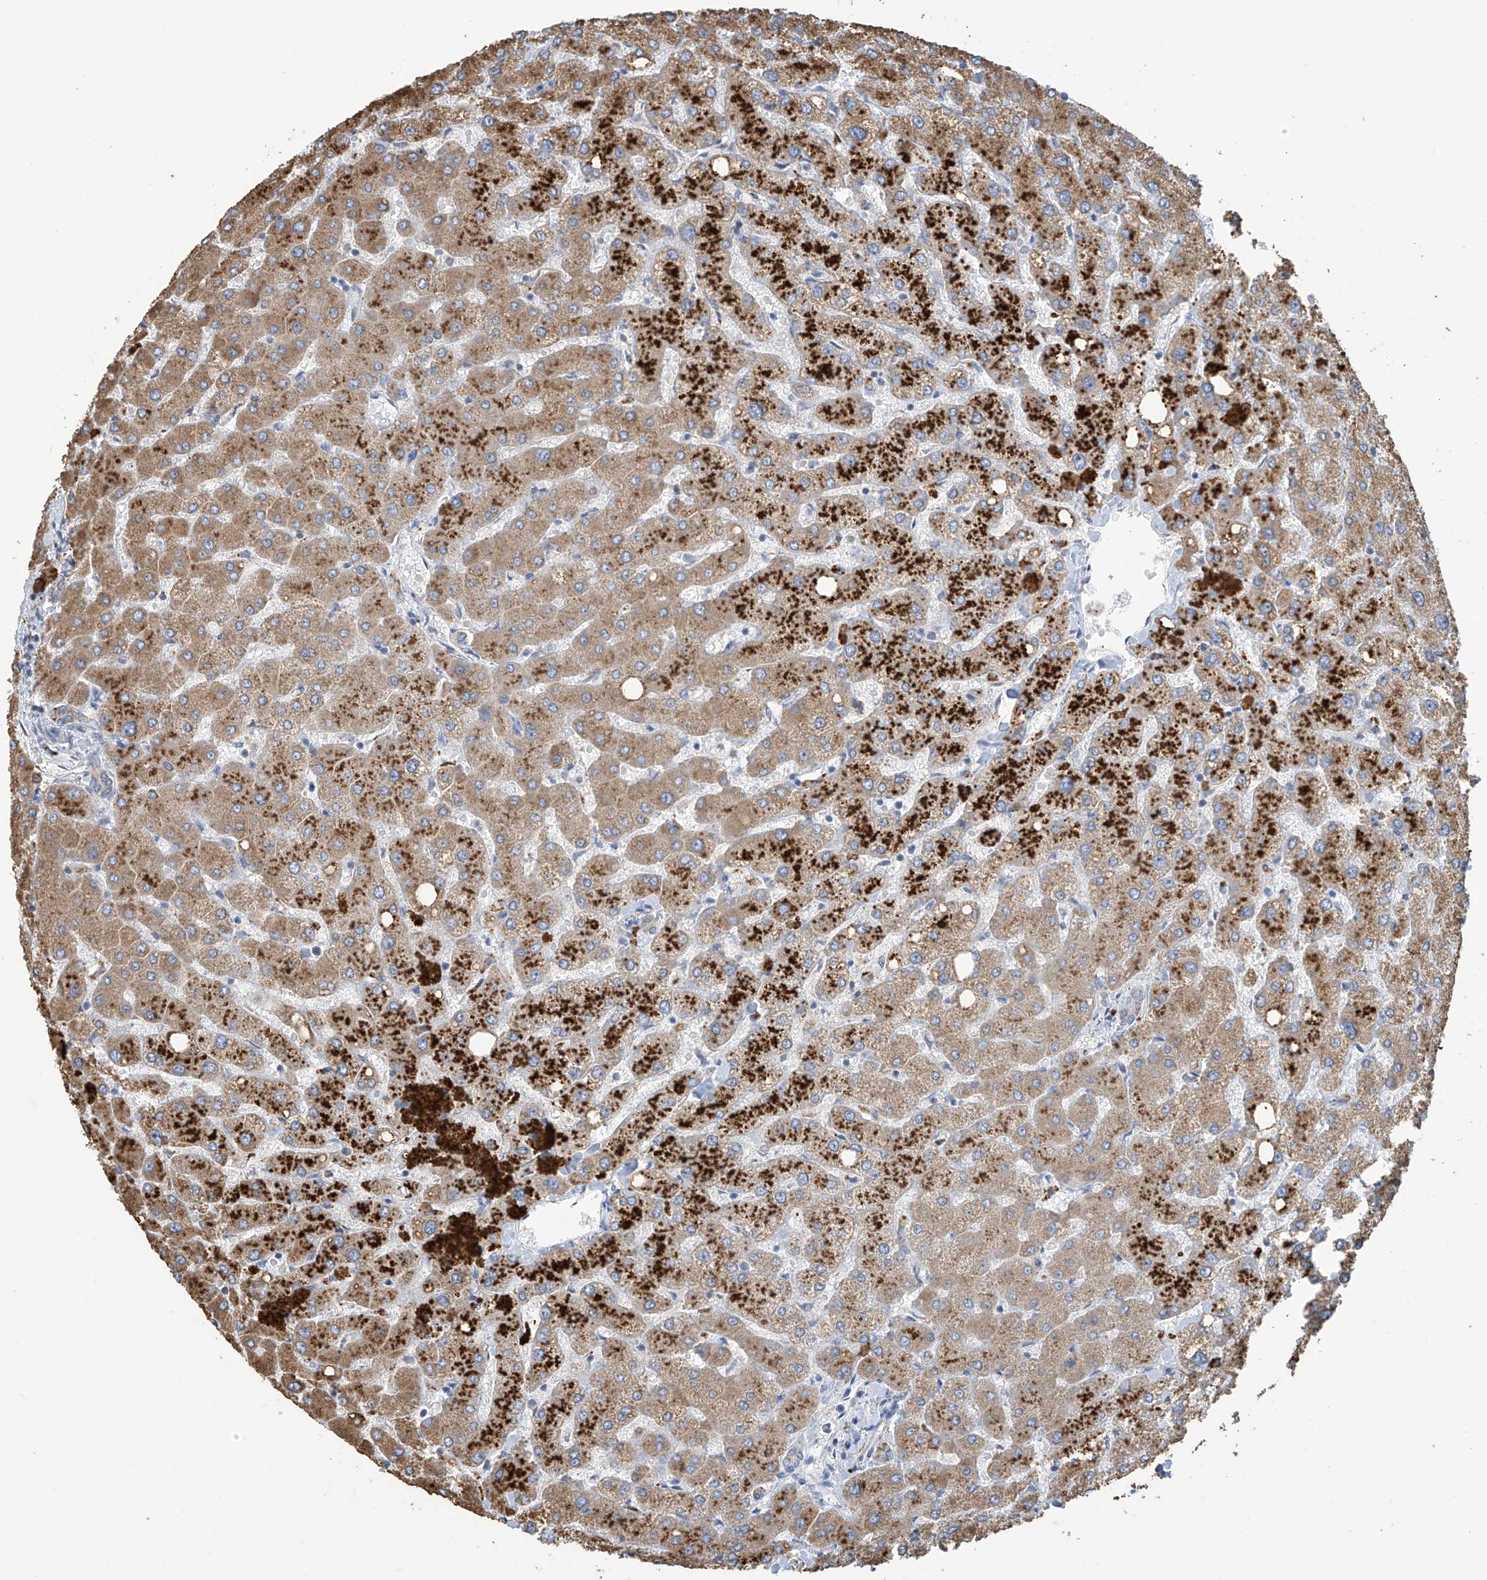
{"staining": {"intensity": "moderate", "quantity": "25%-75%", "location": "cytoplasmic/membranous"}, "tissue": "liver", "cell_type": "Cholangiocytes", "image_type": "normal", "snomed": [{"axis": "morphology", "description": "Normal tissue, NOS"}, {"axis": "topography", "description": "Liver"}], "caption": "The immunohistochemical stain labels moderate cytoplasmic/membranous positivity in cholangiocytes of normal liver.", "gene": "OGT", "patient": {"sex": "female", "age": 54}}